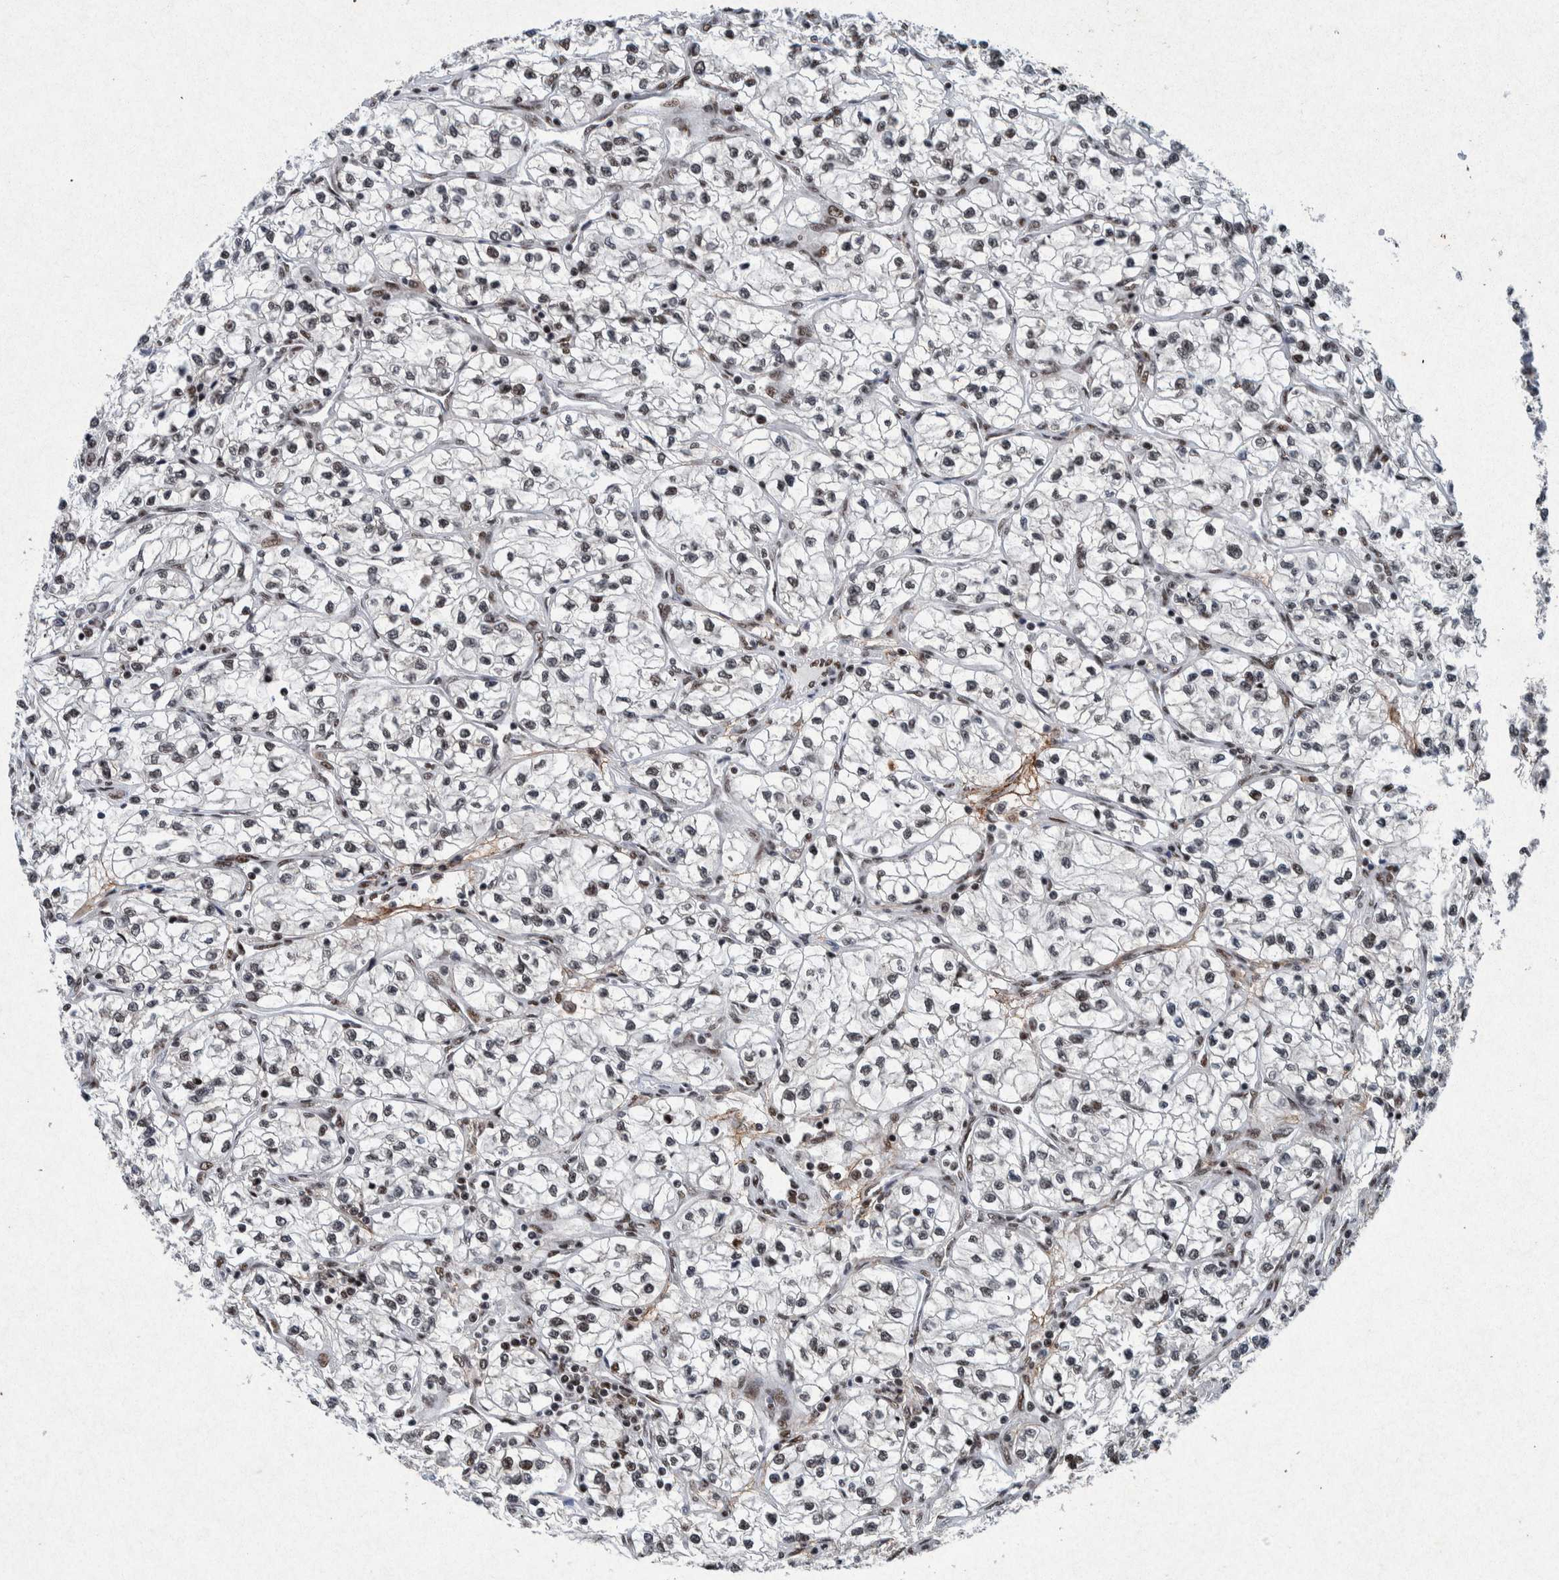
{"staining": {"intensity": "weak", "quantity": "25%-75%", "location": "nuclear"}, "tissue": "renal cancer", "cell_type": "Tumor cells", "image_type": "cancer", "snomed": [{"axis": "morphology", "description": "Adenocarcinoma, NOS"}, {"axis": "topography", "description": "Kidney"}], "caption": "Renal cancer stained with a brown dye displays weak nuclear positive expression in about 25%-75% of tumor cells.", "gene": "TAF10", "patient": {"sex": "female", "age": 57}}